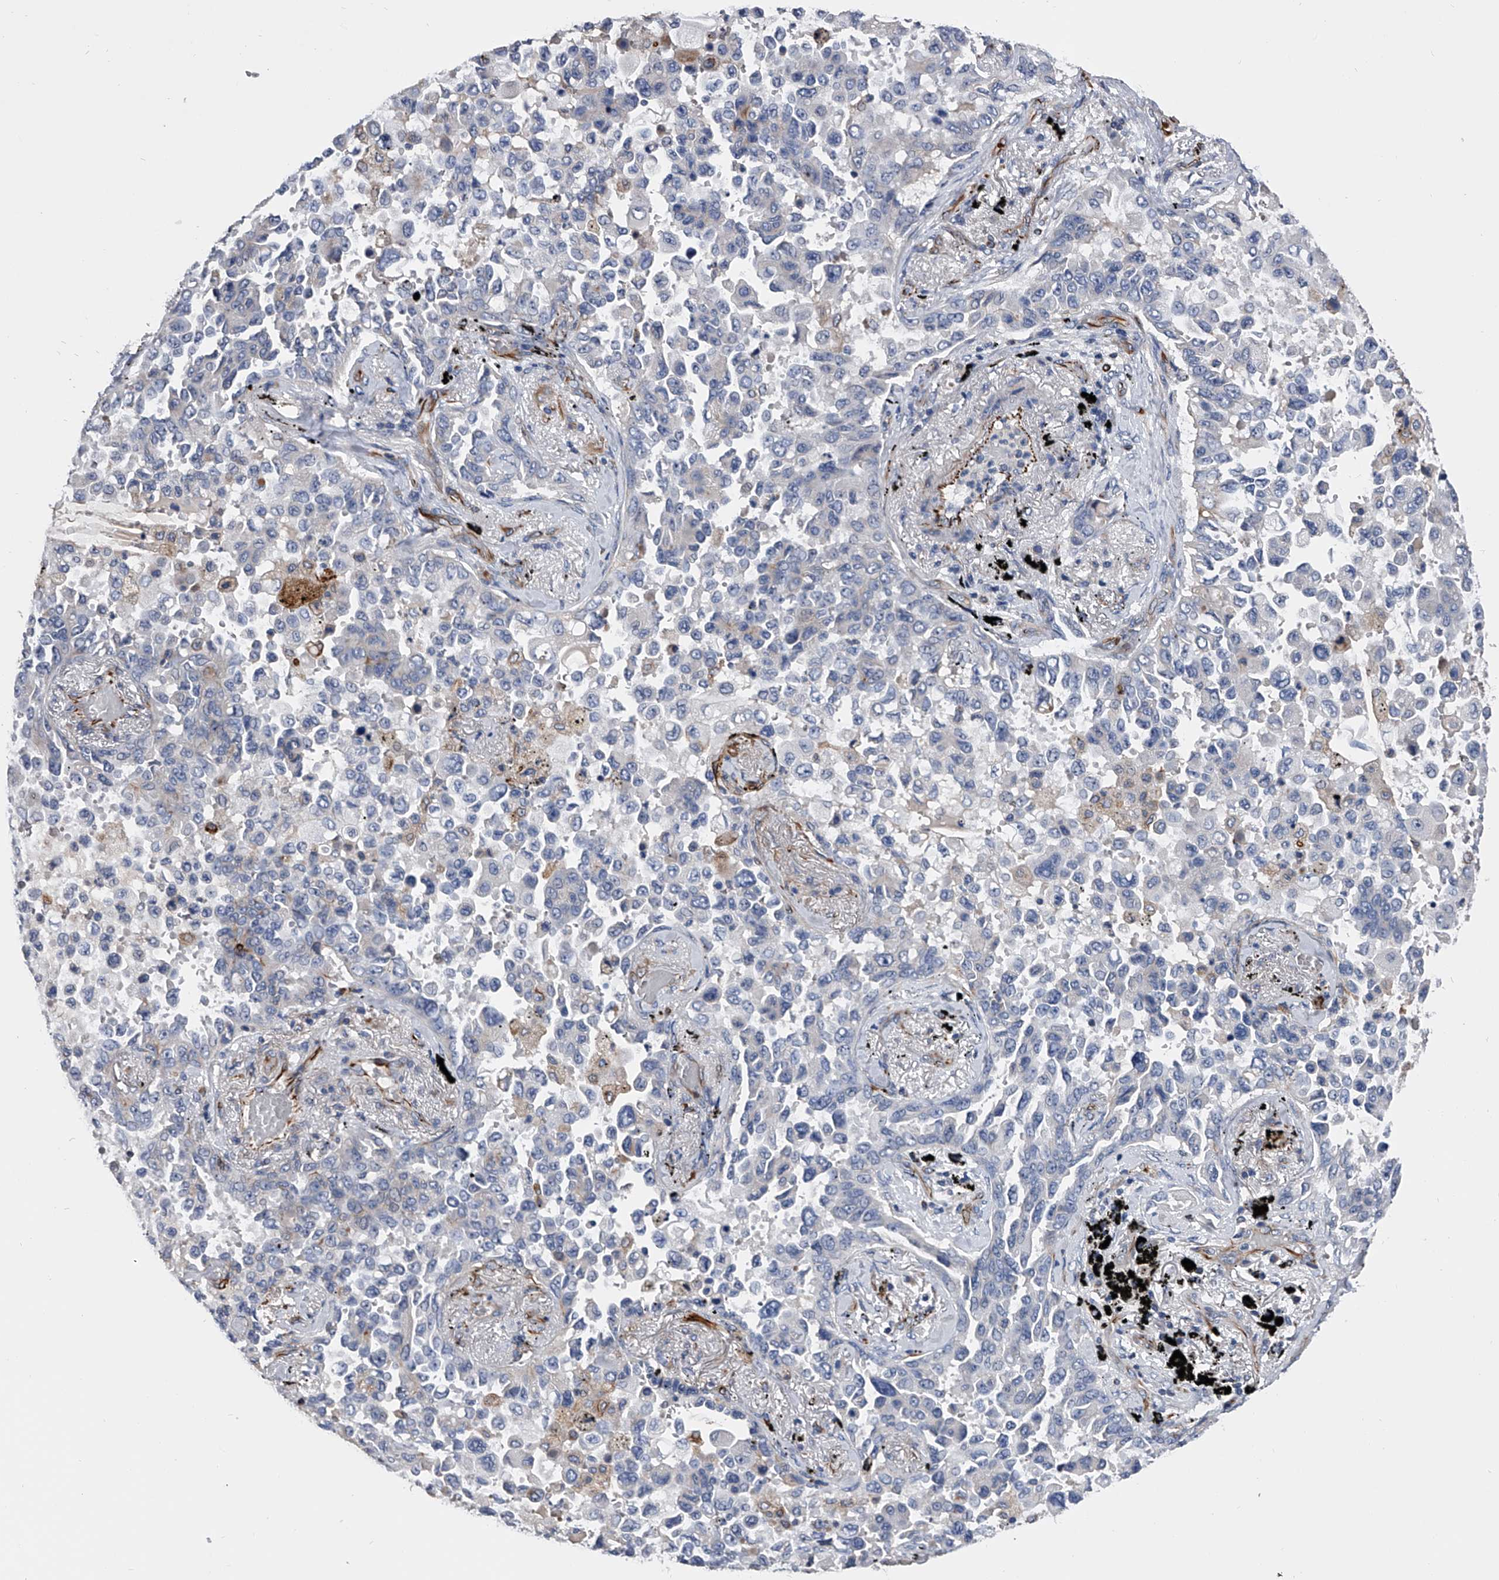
{"staining": {"intensity": "negative", "quantity": "none", "location": "none"}, "tissue": "lung cancer", "cell_type": "Tumor cells", "image_type": "cancer", "snomed": [{"axis": "morphology", "description": "Adenocarcinoma, NOS"}, {"axis": "topography", "description": "Lung"}], "caption": "A high-resolution histopathology image shows IHC staining of lung cancer, which shows no significant staining in tumor cells.", "gene": "EFCAB7", "patient": {"sex": "female", "age": 67}}